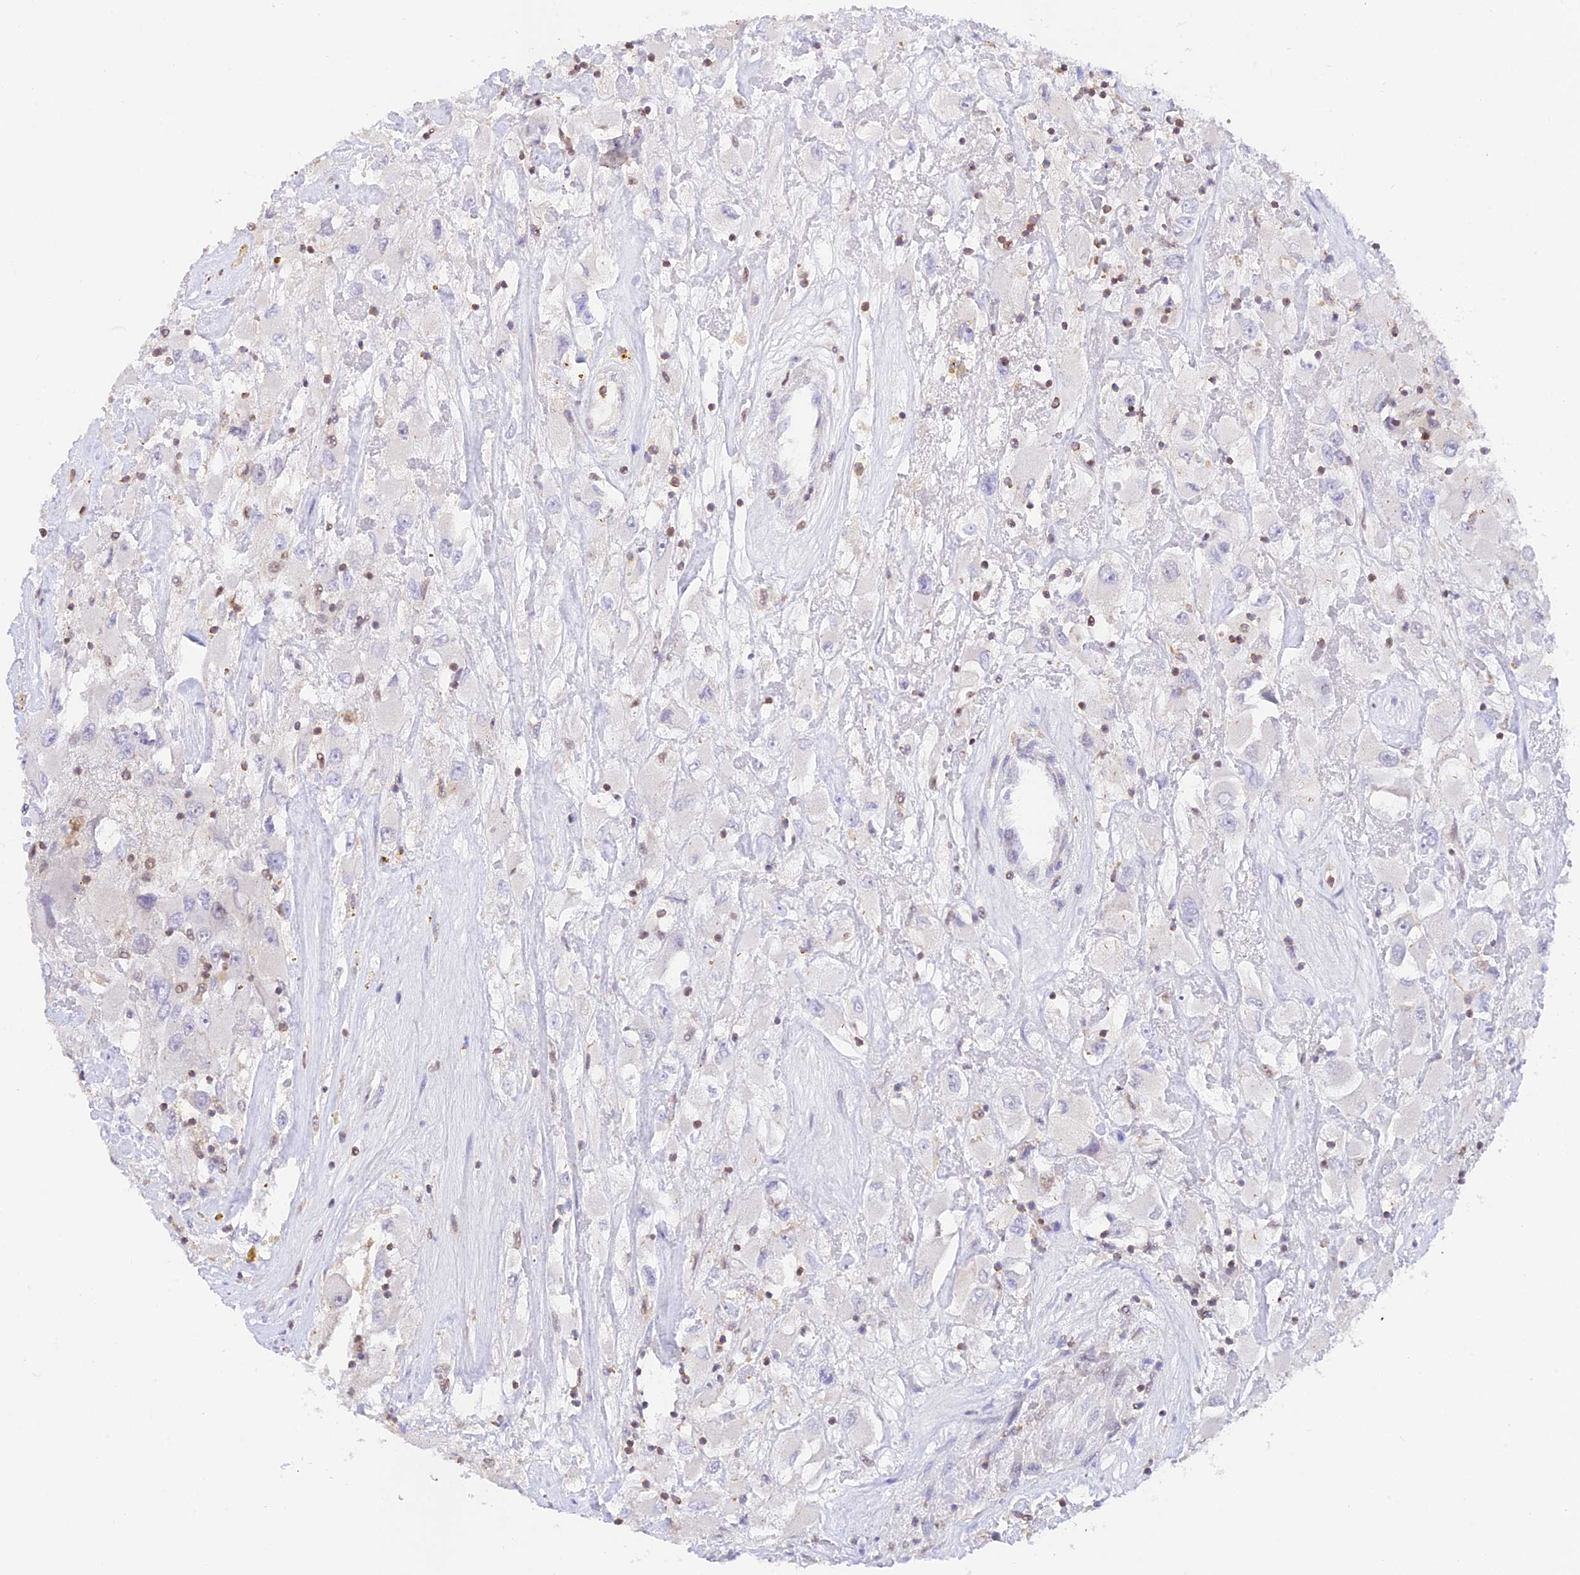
{"staining": {"intensity": "negative", "quantity": "none", "location": "none"}, "tissue": "renal cancer", "cell_type": "Tumor cells", "image_type": "cancer", "snomed": [{"axis": "morphology", "description": "Adenocarcinoma, NOS"}, {"axis": "topography", "description": "Kidney"}], "caption": "This is an IHC histopathology image of human renal adenocarcinoma. There is no expression in tumor cells.", "gene": "DENND1C", "patient": {"sex": "female", "age": 52}}